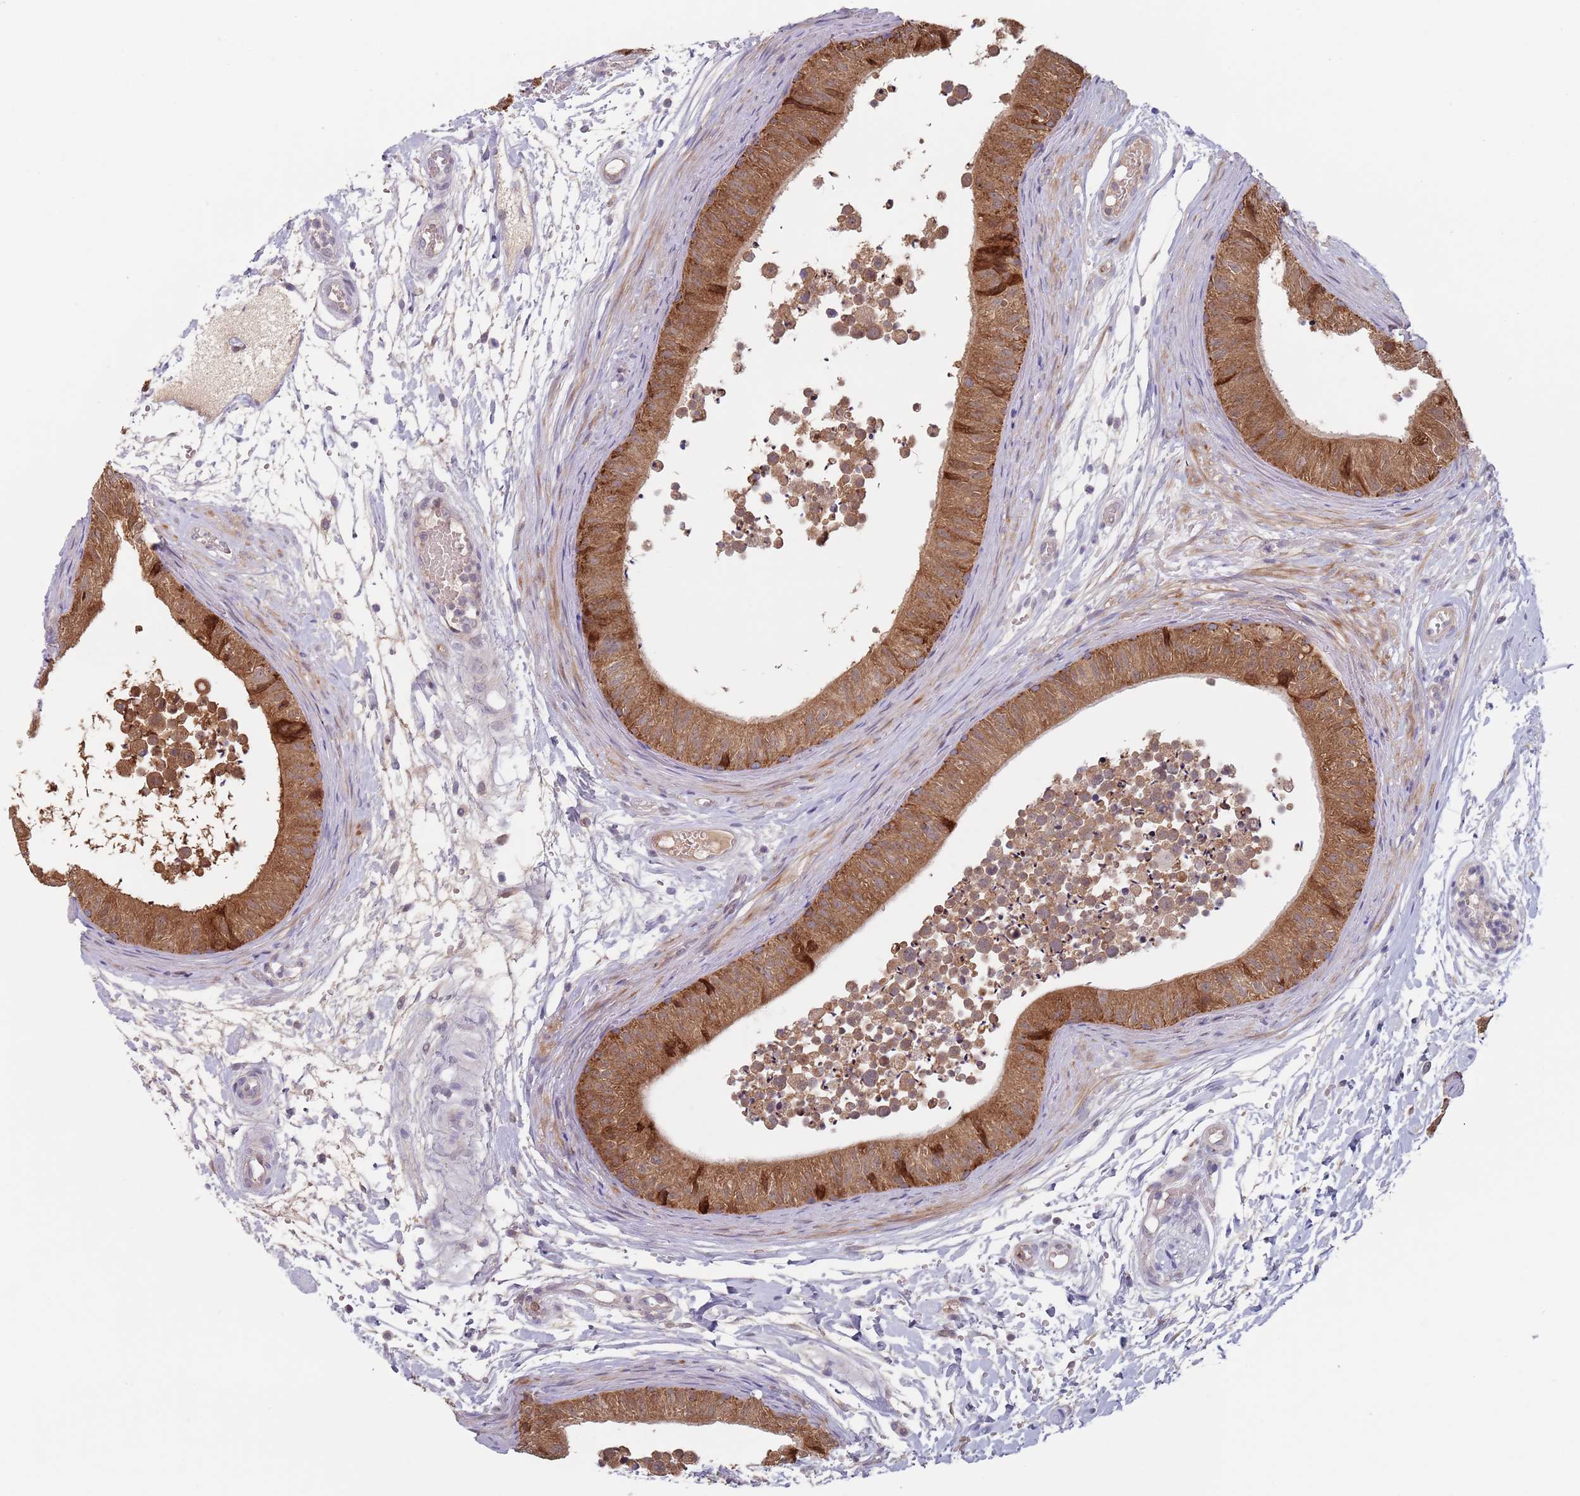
{"staining": {"intensity": "strong", "quantity": ">75%", "location": "cytoplasmic/membranous"}, "tissue": "epididymis", "cell_type": "Glandular cells", "image_type": "normal", "snomed": [{"axis": "morphology", "description": "Normal tissue, NOS"}, {"axis": "topography", "description": "Epididymis"}], "caption": "Protein analysis of normal epididymis shows strong cytoplasmic/membranous expression in approximately >75% of glandular cells. (Brightfield microscopy of DAB IHC at high magnification).", "gene": "ZNF140", "patient": {"sex": "male", "age": 15}}